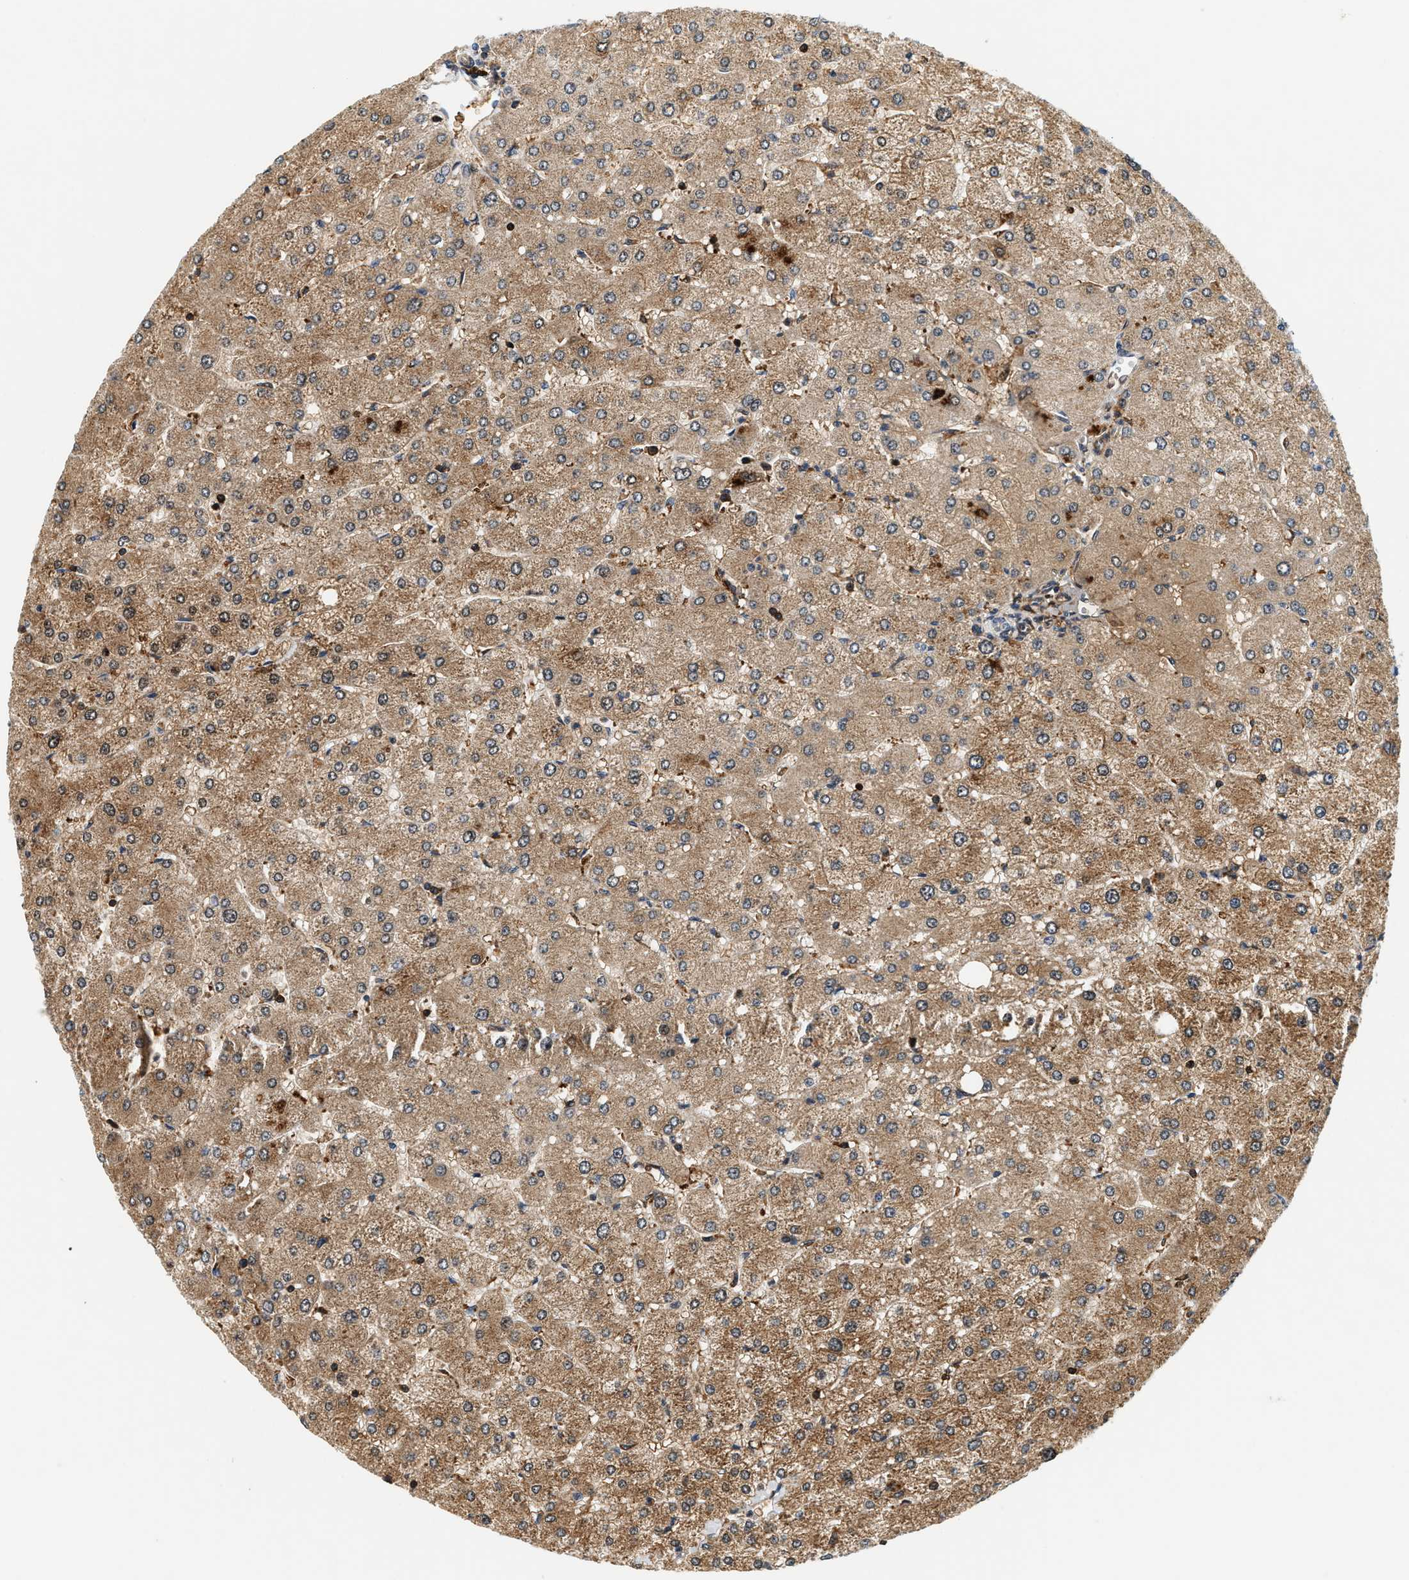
{"staining": {"intensity": "weak", "quantity": ">75%", "location": "cytoplasmic/membranous"}, "tissue": "liver", "cell_type": "Cholangiocytes", "image_type": "normal", "snomed": [{"axis": "morphology", "description": "Normal tissue, NOS"}, {"axis": "topography", "description": "Liver"}], "caption": "The micrograph reveals immunohistochemical staining of normal liver. There is weak cytoplasmic/membranous expression is present in about >75% of cholangiocytes. The staining is performed using DAB (3,3'-diaminobenzidine) brown chromogen to label protein expression. The nuclei are counter-stained blue using hematoxylin.", "gene": "SAMD9", "patient": {"sex": "male", "age": 55}}